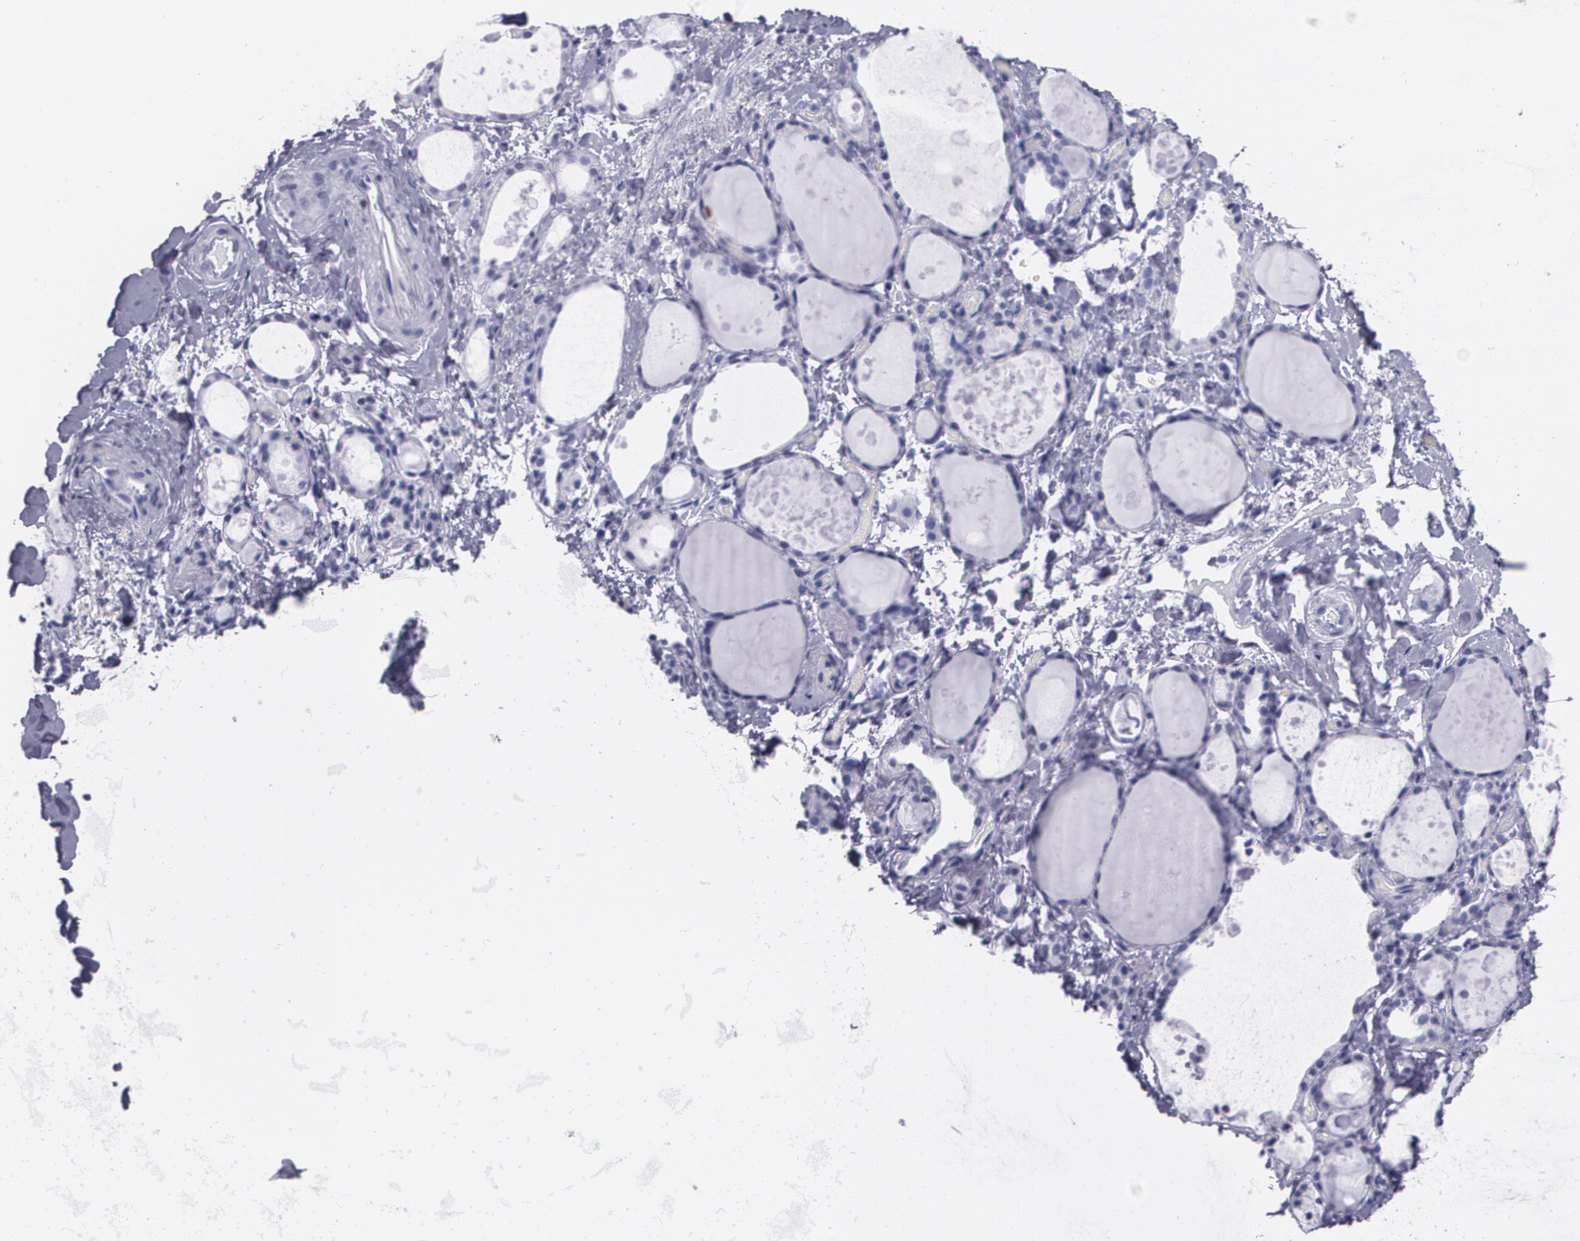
{"staining": {"intensity": "negative", "quantity": "none", "location": "none"}, "tissue": "thyroid gland", "cell_type": "Glandular cells", "image_type": "normal", "snomed": [{"axis": "morphology", "description": "Normal tissue, NOS"}, {"axis": "topography", "description": "Thyroid gland"}], "caption": "The immunohistochemistry (IHC) photomicrograph has no significant staining in glandular cells of thyroid gland. The staining was performed using DAB (3,3'-diaminobenzidine) to visualize the protein expression in brown, while the nuclei were stained in blue with hematoxylin (Magnification: 20x).", "gene": "TP53", "patient": {"sex": "female", "age": 75}}